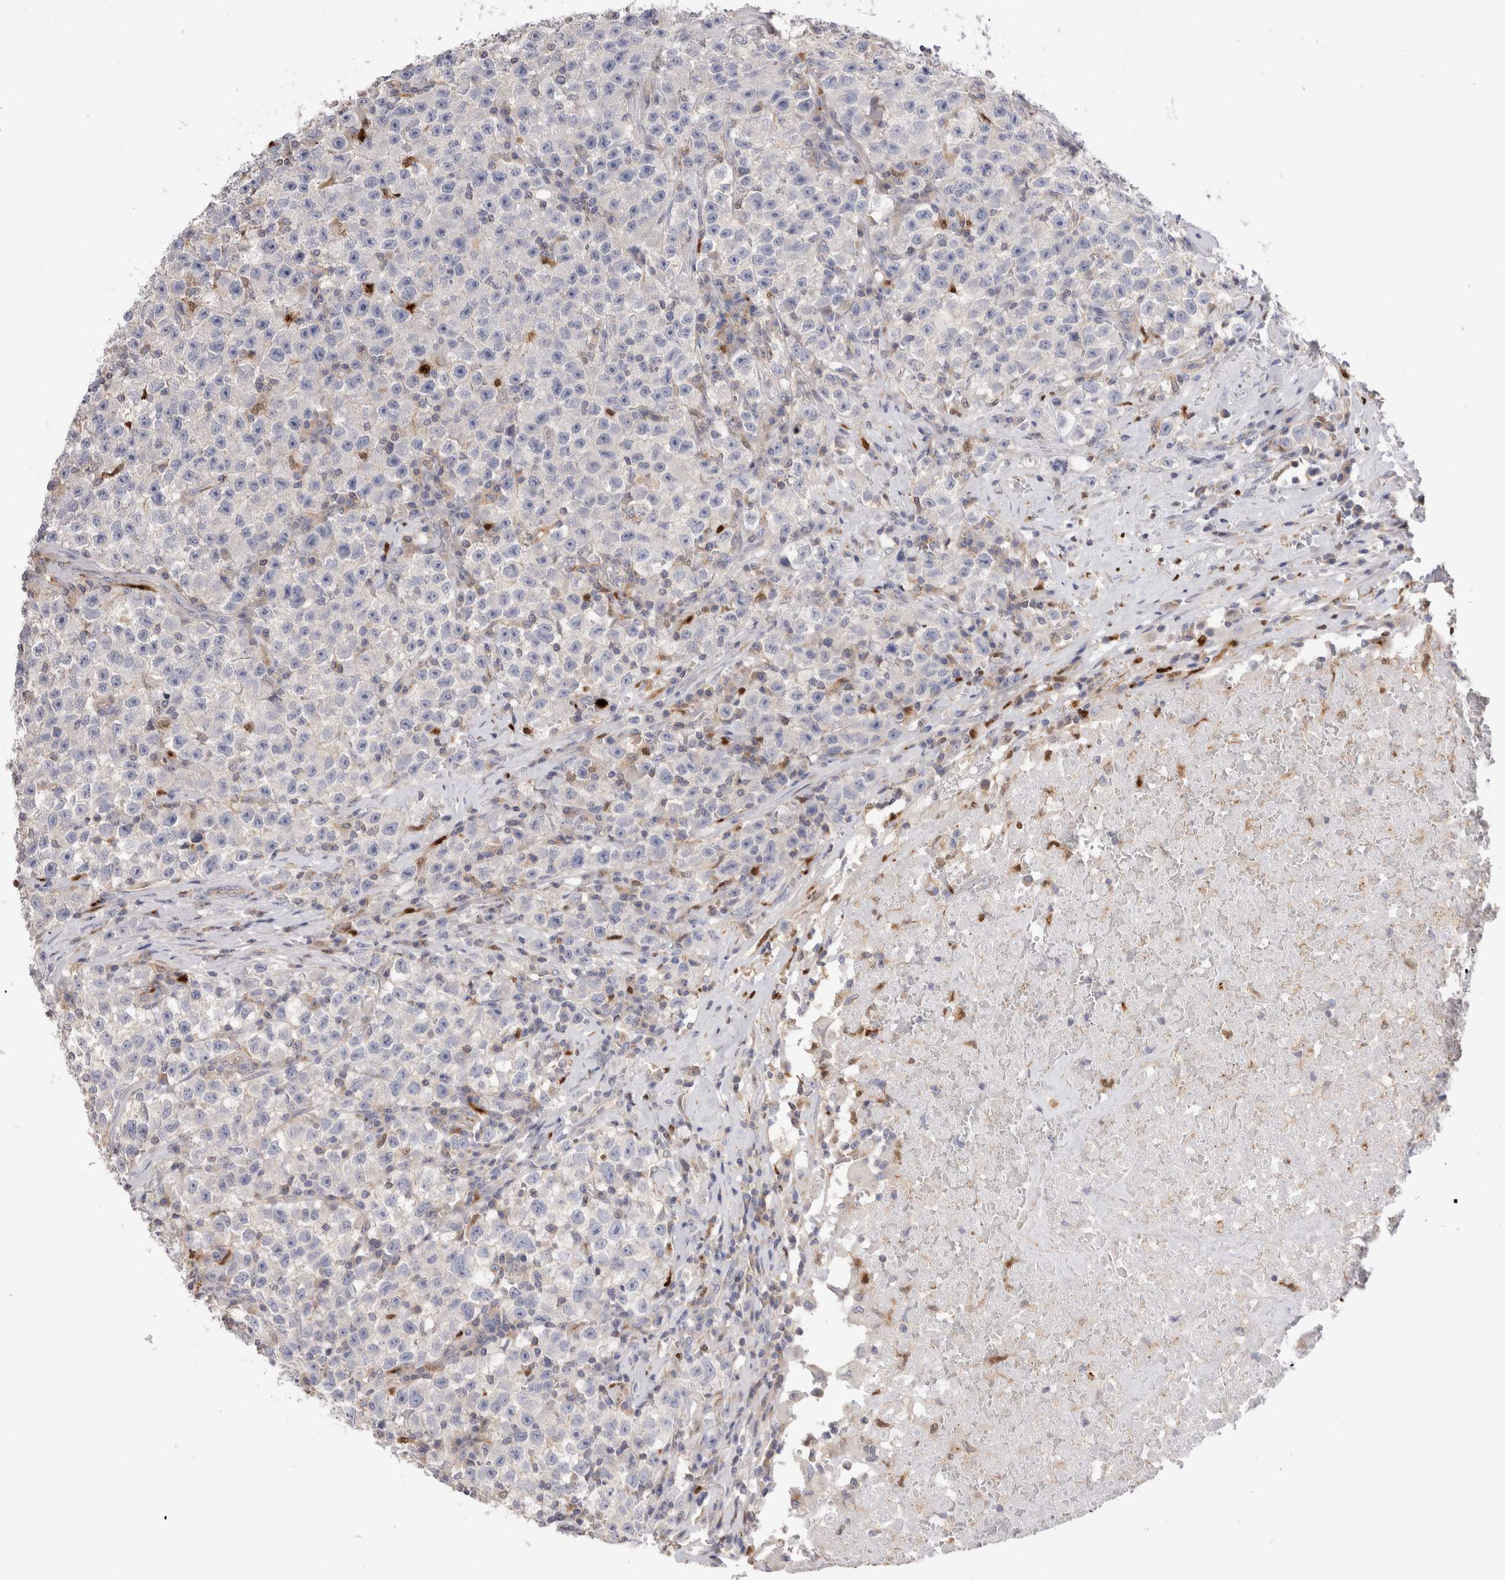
{"staining": {"intensity": "negative", "quantity": "none", "location": "none"}, "tissue": "testis cancer", "cell_type": "Tumor cells", "image_type": "cancer", "snomed": [{"axis": "morphology", "description": "Seminoma, NOS"}, {"axis": "topography", "description": "Testis"}], "caption": "Immunohistochemical staining of human testis cancer displays no significant staining in tumor cells.", "gene": "NXT2", "patient": {"sex": "male", "age": 22}}